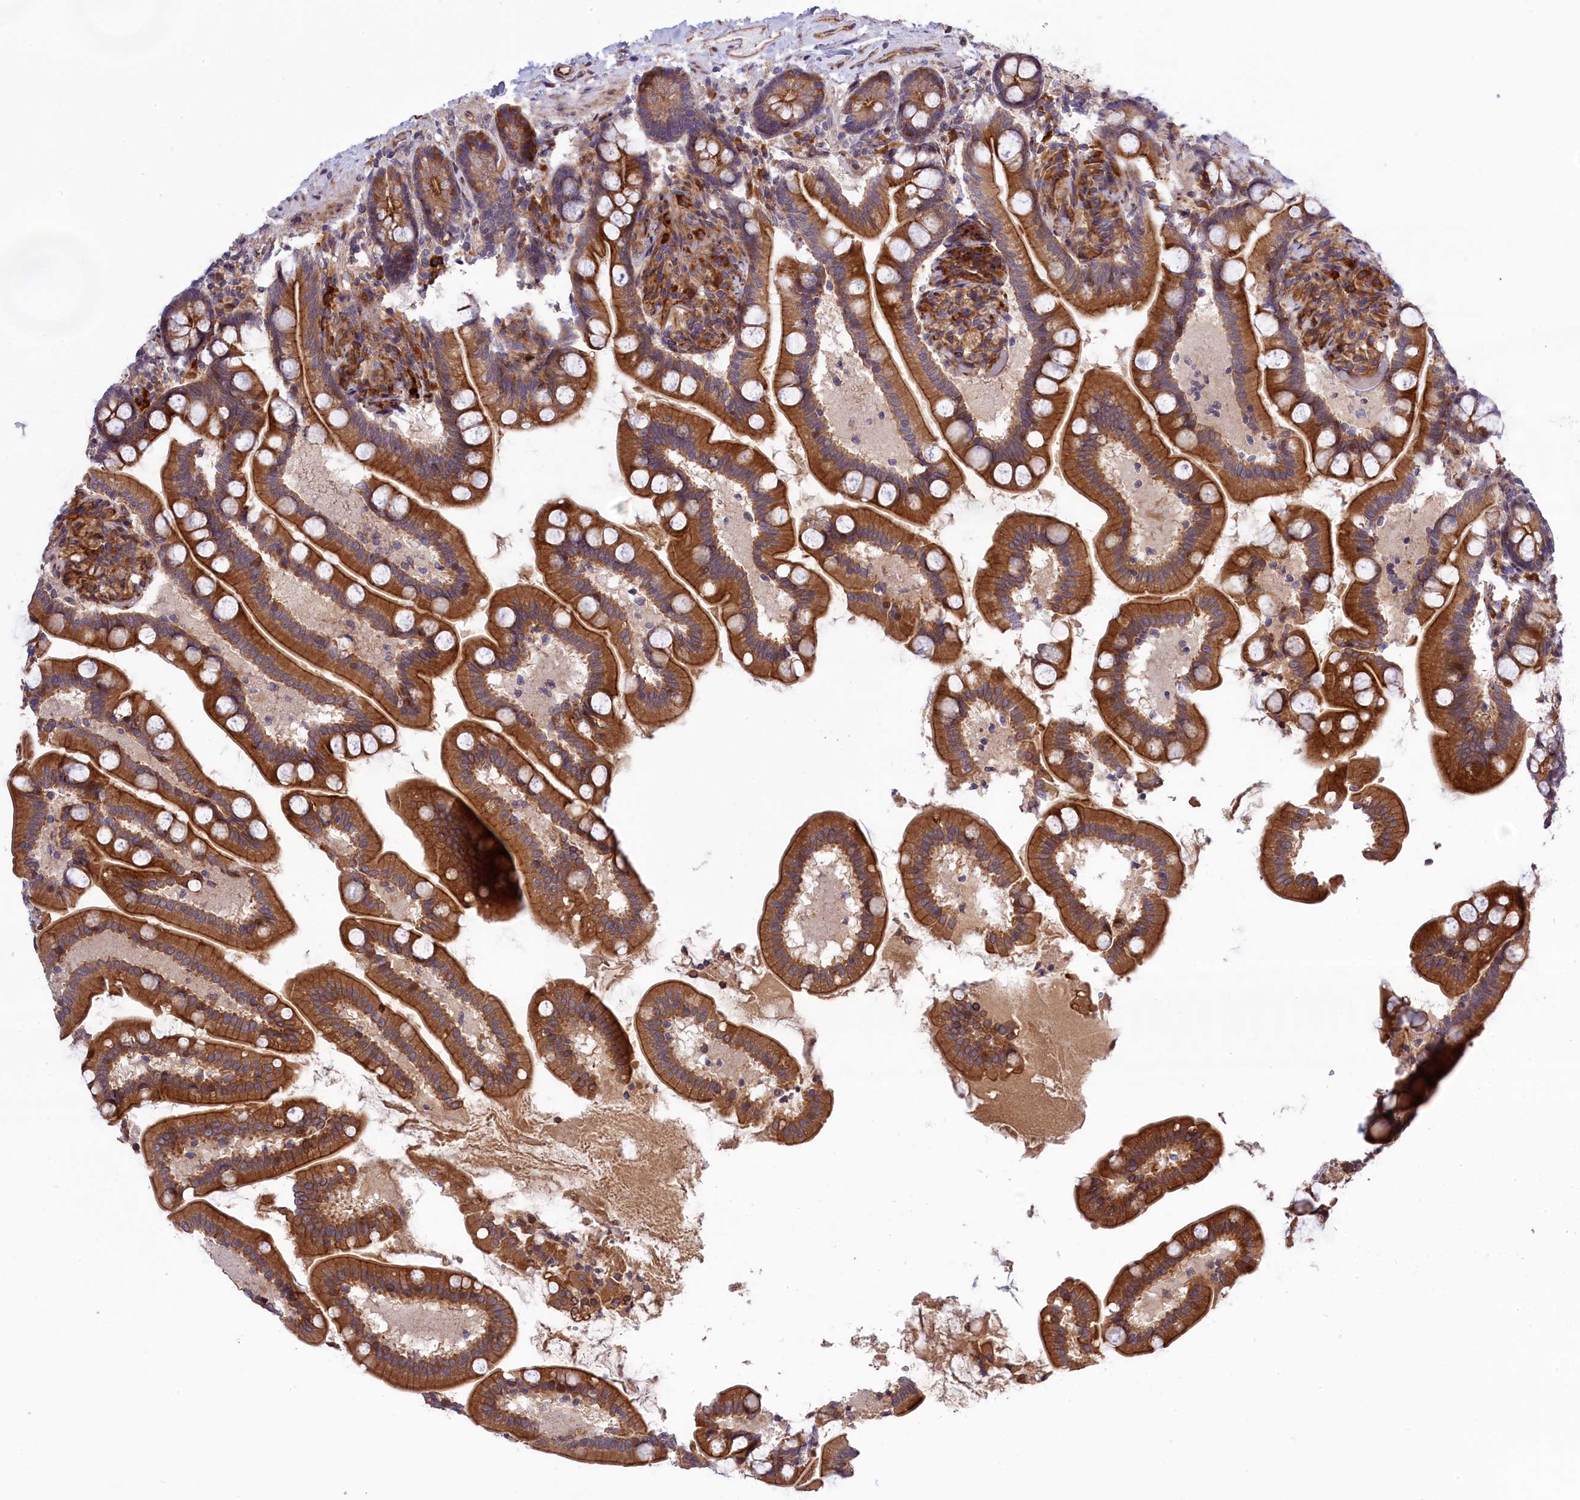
{"staining": {"intensity": "moderate", "quantity": ">75%", "location": "cytoplasmic/membranous,nuclear"}, "tissue": "small intestine", "cell_type": "Glandular cells", "image_type": "normal", "snomed": [{"axis": "morphology", "description": "Normal tissue, NOS"}, {"axis": "topography", "description": "Small intestine"}], "caption": "Small intestine stained with immunohistochemistry reveals moderate cytoplasmic/membranous,nuclear expression in about >75% of glandular cells.", "gene": "DDX60L", "patient": {"sex": "female", "age": 64}}